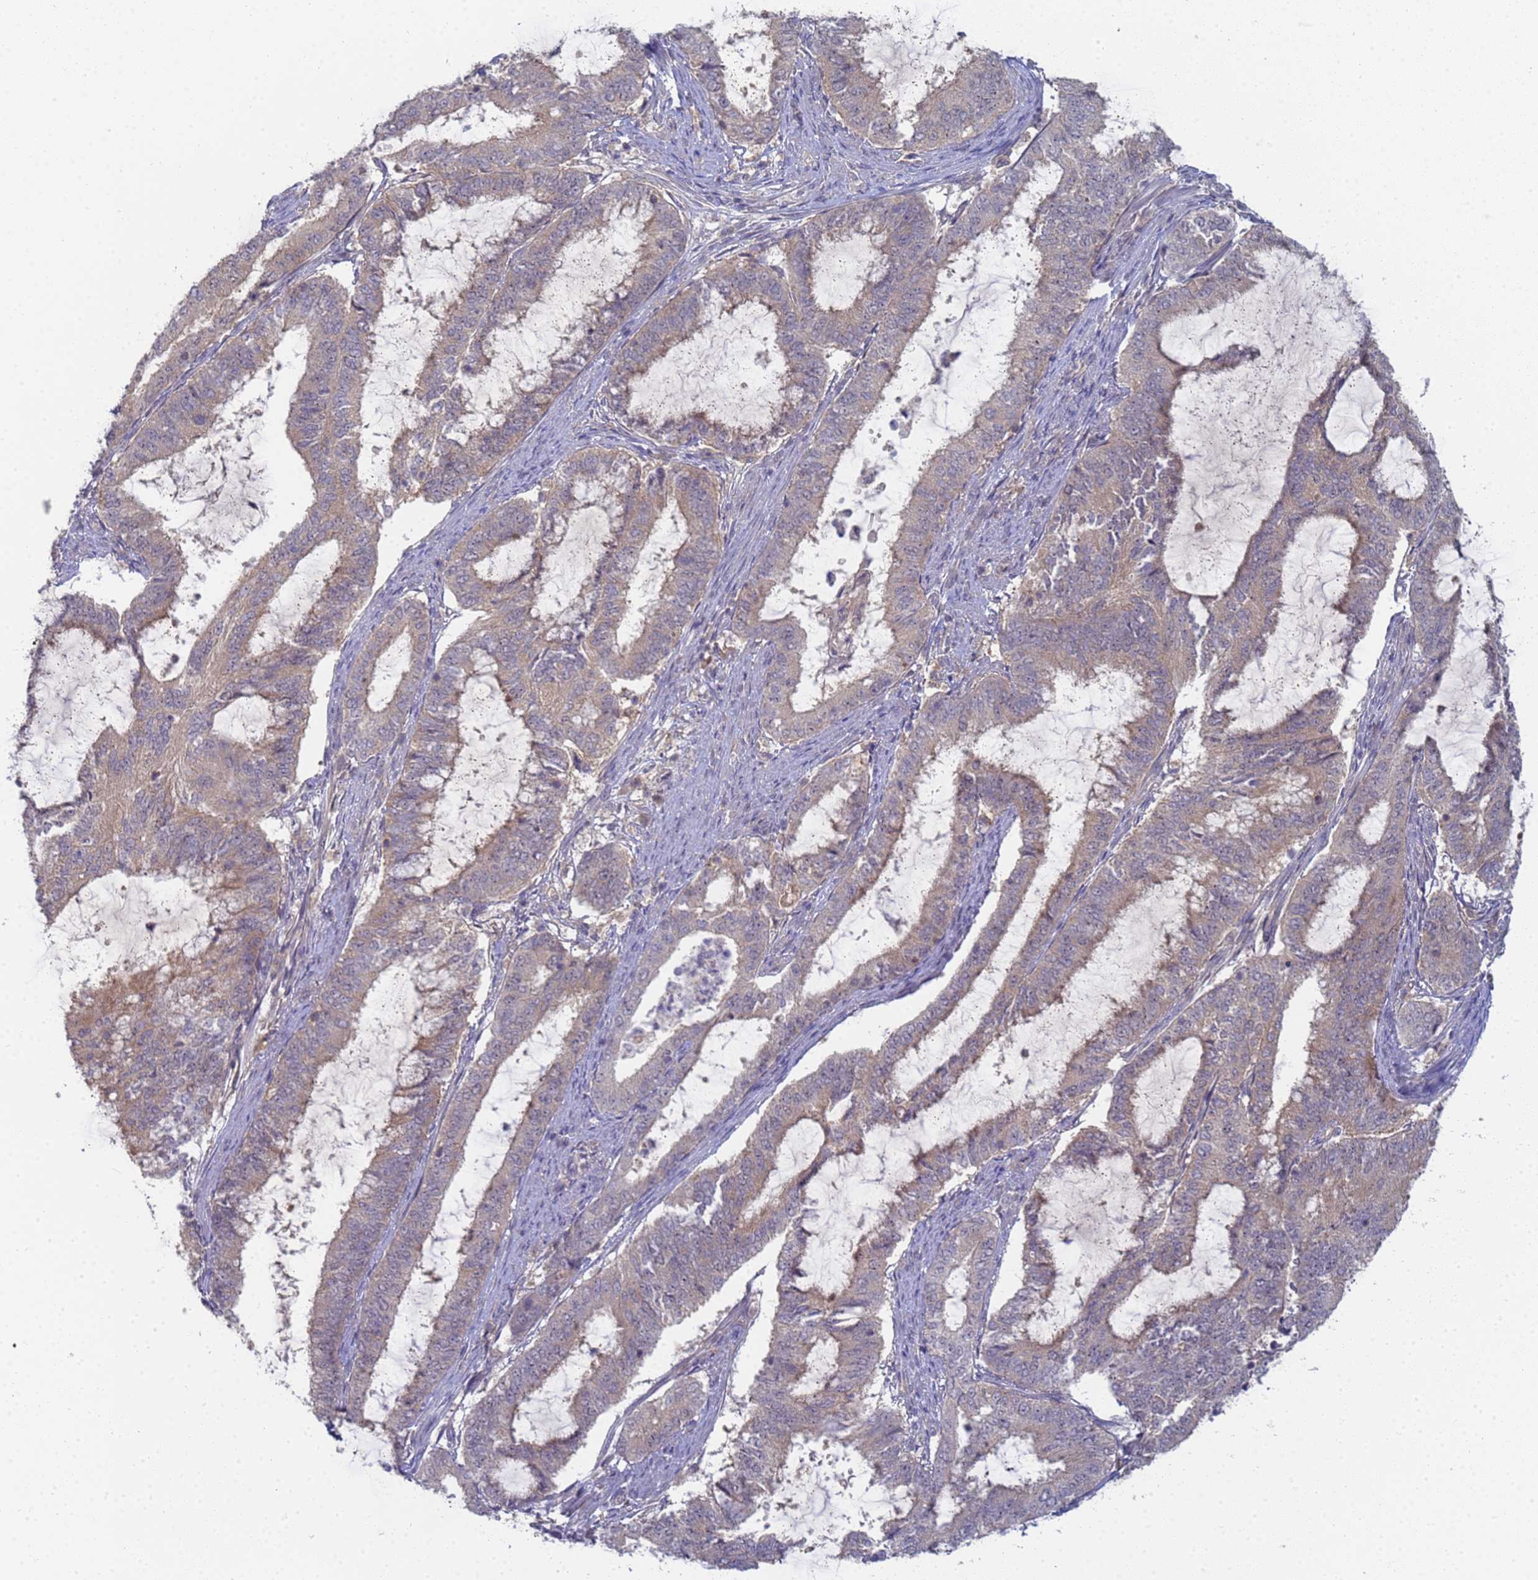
{"staining": {"intensity": "weak", "quantity": "<25%", "location": "cytoplasmic/membranous"}, "tissue": "endometrial cancer", "cell_type": "Tumor cells", "image_type": "cancer", "snomed": [{"axis": "morphology", "description": "Adenocarcinoma, NOS"}, {"axis": "topography", "description": "Endometrium"}], "caption": "Endometrial cancer (adenocarcinoma) was stained to show a protein in brown. There is no significant positivity in tumor cells.", "gene": "SHARPIN", "patient": {"sex": "female", "age": 51}}